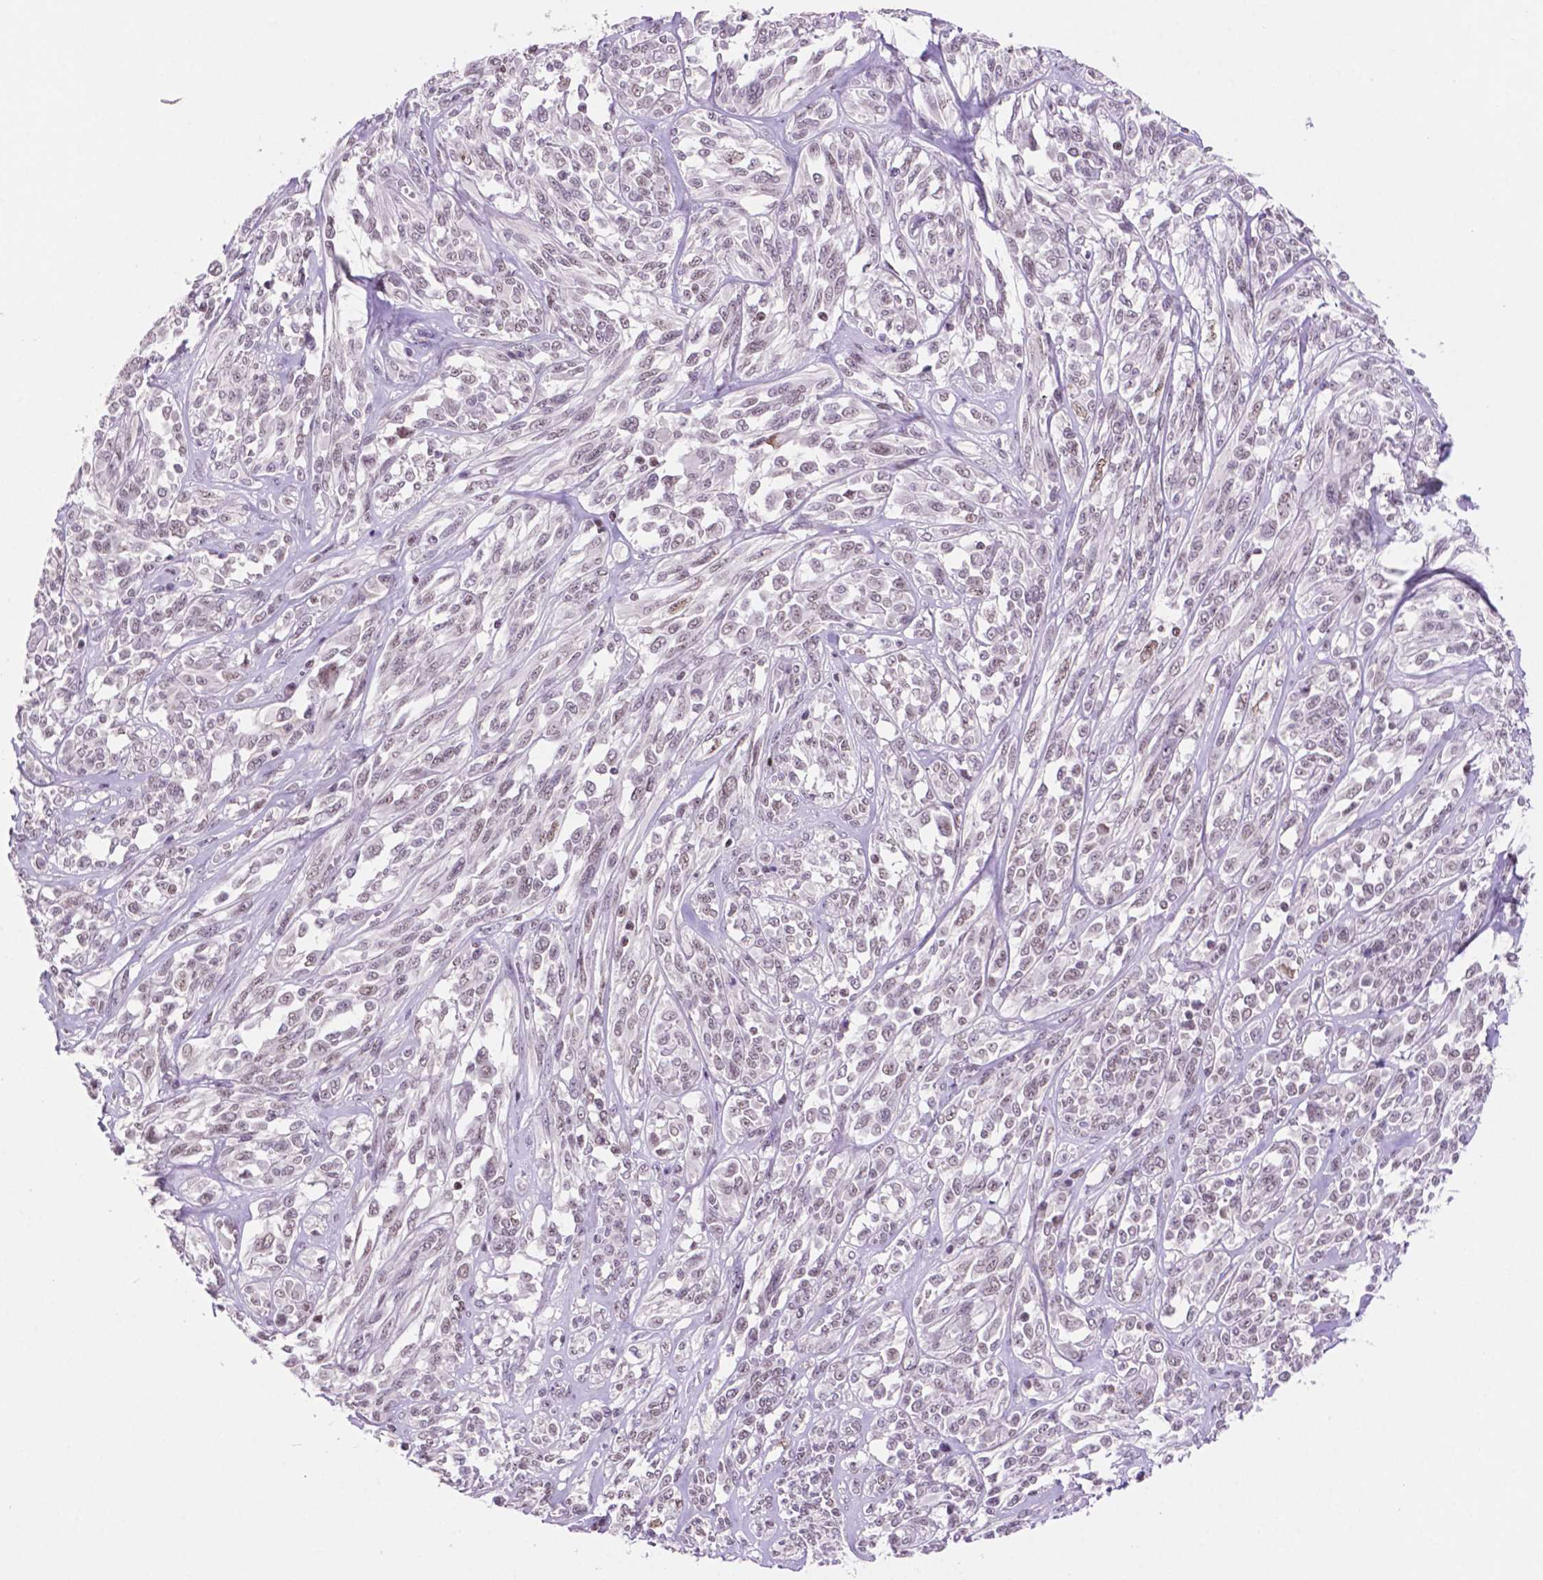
{"staining": {"intensity": "weak", "quantity": "<25%", "location": "nuclear"}, "tissue": "melanoma", "cell_type": "Tumor cells", "image_type": "cancer", "snomed": [{"axis": "morphology", "description": "Malignant melanoma, NOS"}, {"axis": "topography", "description": "Skin"}], "caption": "This histopathology image is of malignant melanoma stained with immunohistochemistry (IHC) to label a protein in brown with the nuclei are counter-stained blue. There is no positivity in tumor cells.", "gene": "NCOR1", "patient": {"sex": "female", "age": 91}}